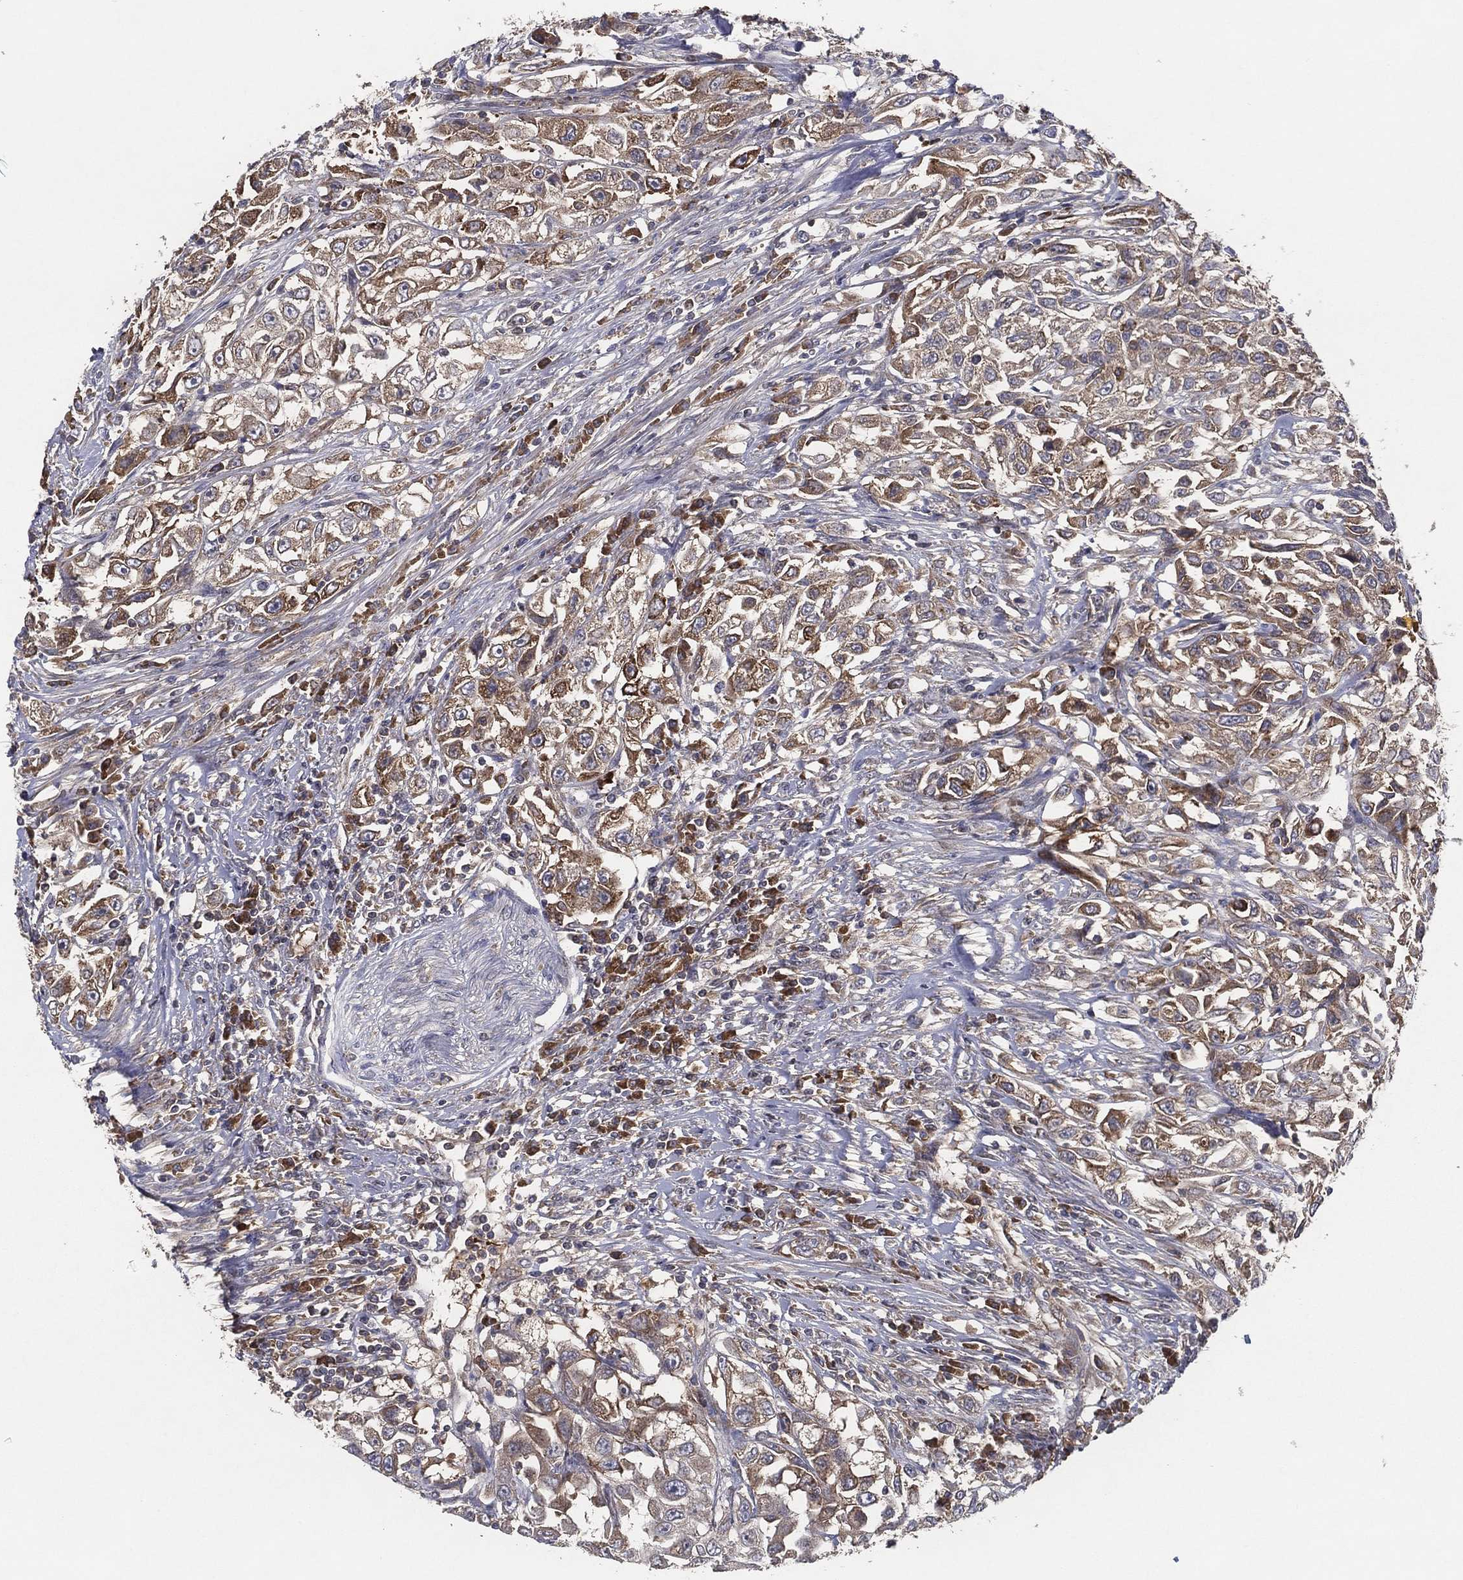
{"staining": {"intensity": "moderate", "quantity": ">75%", "location": "cytoplasmic/membranous"}, "tissue": "urothelial cancer", "cell_type": "Tumor cells", "image_type": "cancer", "snomed": [{"axis": "morphology", "description": "Urothelial carcinoma, High grade"}, {"axis": "topography", "description": "Urinary bladder"}], "caption": "Immunohistochemical staining of urothelial cancer exhibits medium levels of moderate cytoplasmic/membranous protein expression in approximately >75% of tumor cells.", "gene": "MT-ND1", "patient": {"sex": "female", "age": 56}}